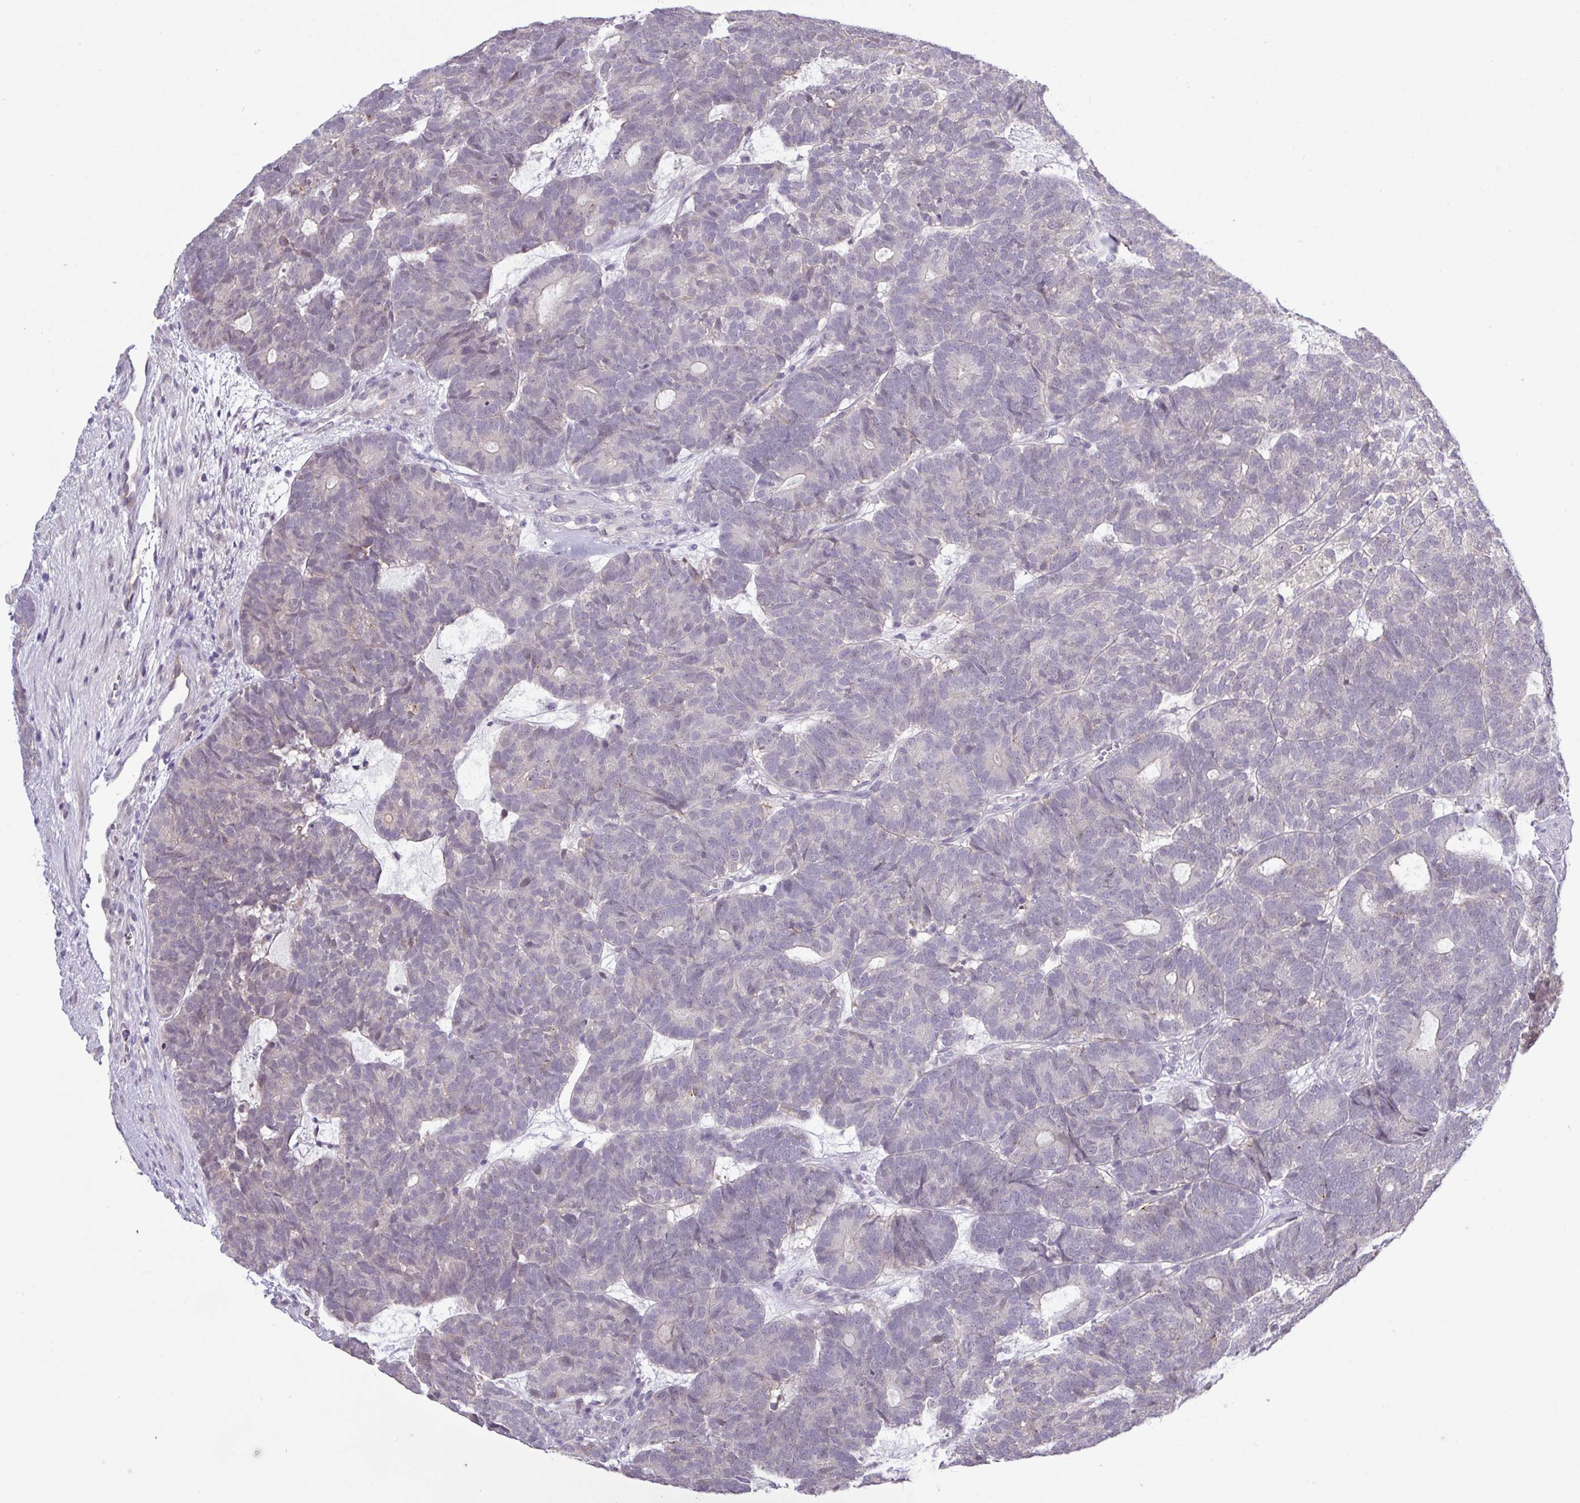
{"staining": {"intensity": "negative", "quantity": "none", "location": "none"}, "tissue": "head and neck cancer", "cell_type": "Tumor cells", "image_type": "cancer", "snomed": [{"axis": "morphology", "description": "Adenocarcinoma, NOS"}, {"axis": "topography", "description": "Head-Neck"}], "caption": "Immunohistochemical staining of head and neck cancer exhibits no significant staining in tumor cells.", "gene": "RIPPLY1", "patient": {"sex": "female", "age": 81}}